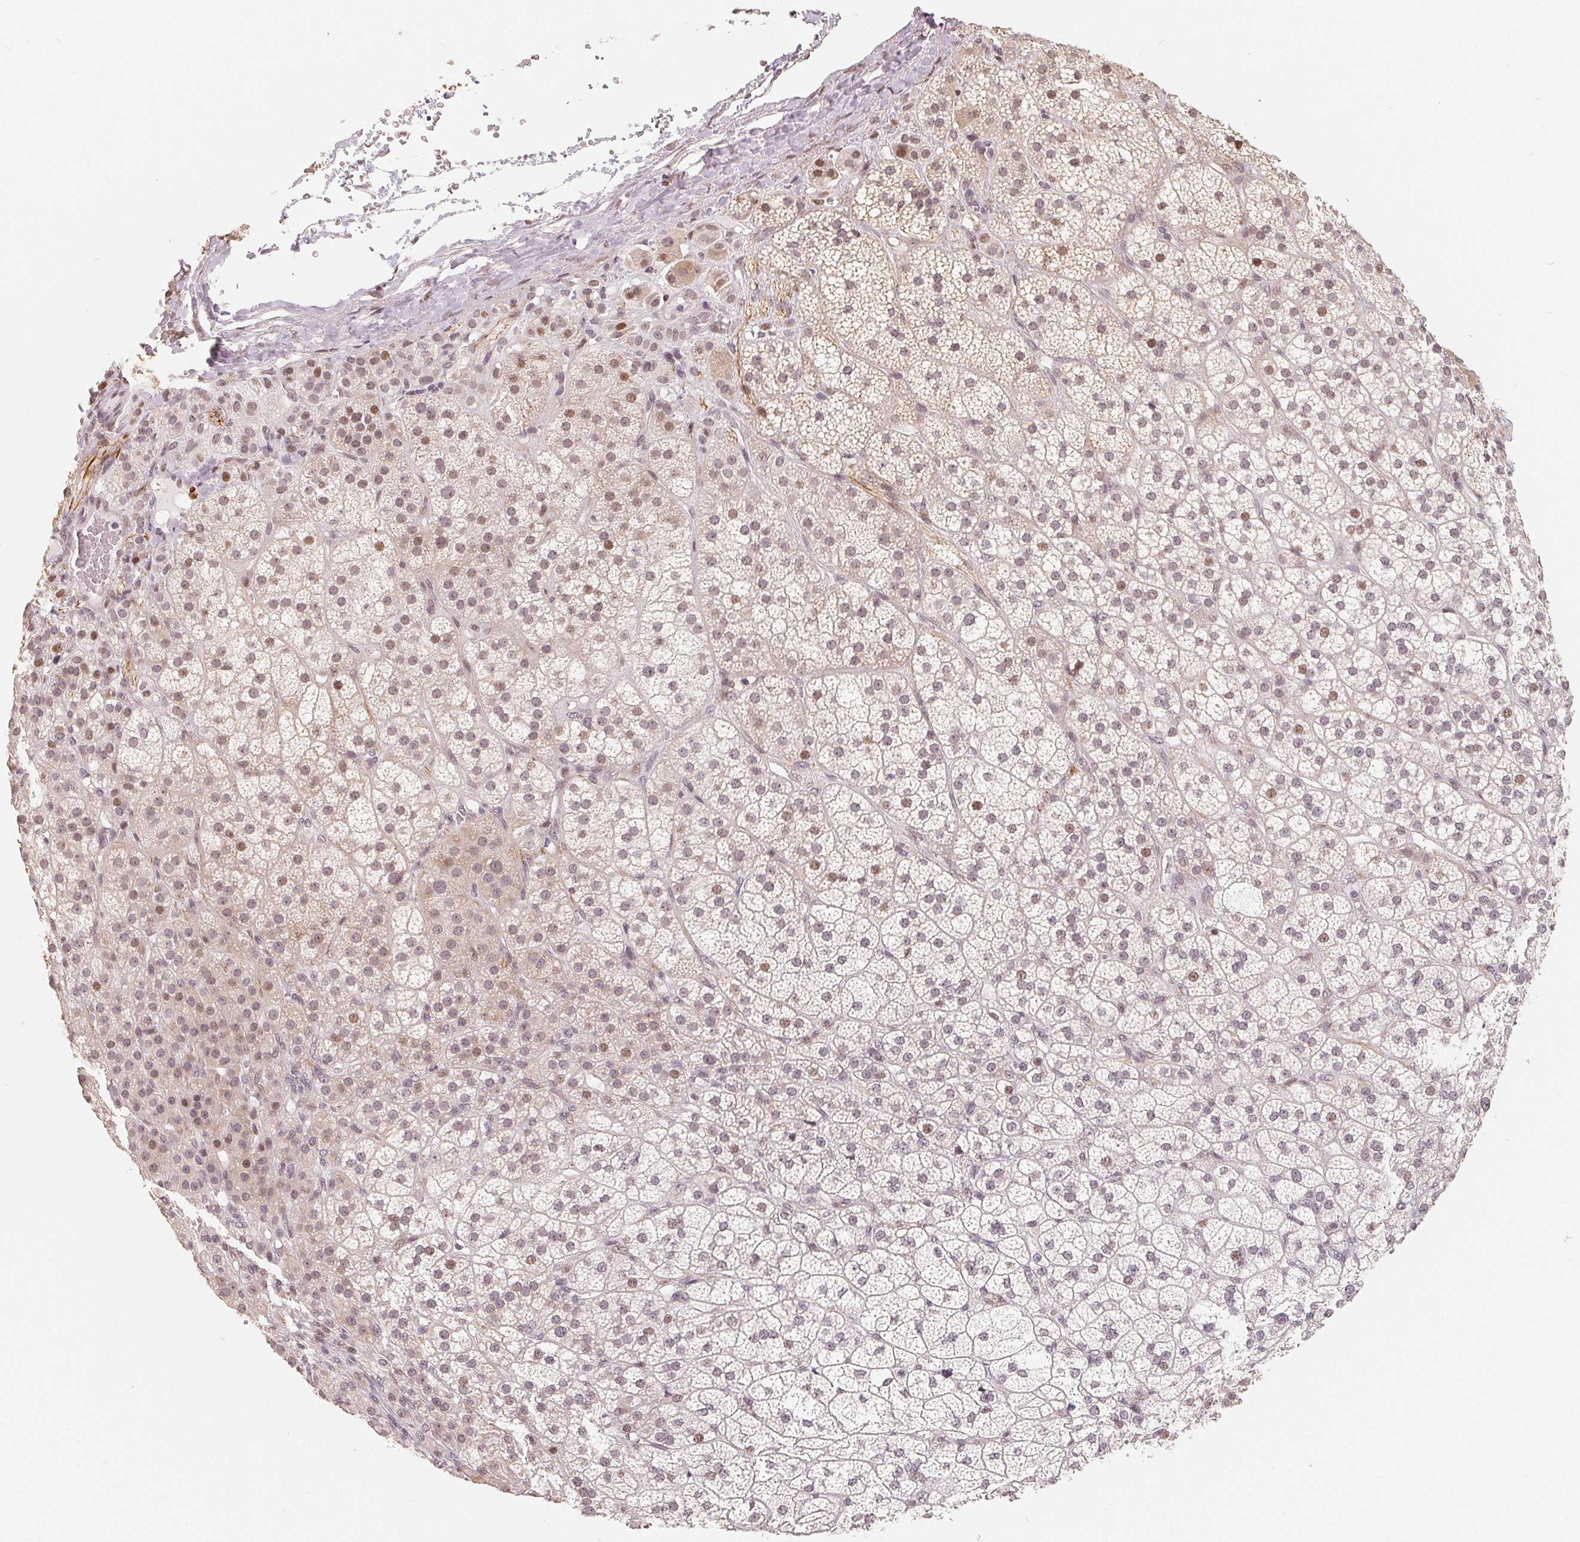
{"staining": {"intensity": "weak", "quantity": ">75%", "location": "nuclear"}, "tissue": "adrenal gland", "cell_type": "Glandular cells", "image_type": "normal", "snomed": [{"axis": "morphology", "description": "Normal tissue, NOS"}, {"axis": "topography", "description": "Adrenal gland"}], "caption": "Brown immunohistochemical staining in normal adrenal gland displays weak nuclear expression in approximately >75% of glandular cells. (brown staining indicates protein expression, while blue staining denotes nuclei).", "gene": "CCDC138", "patient": {"sex": "female", "age": 60}}